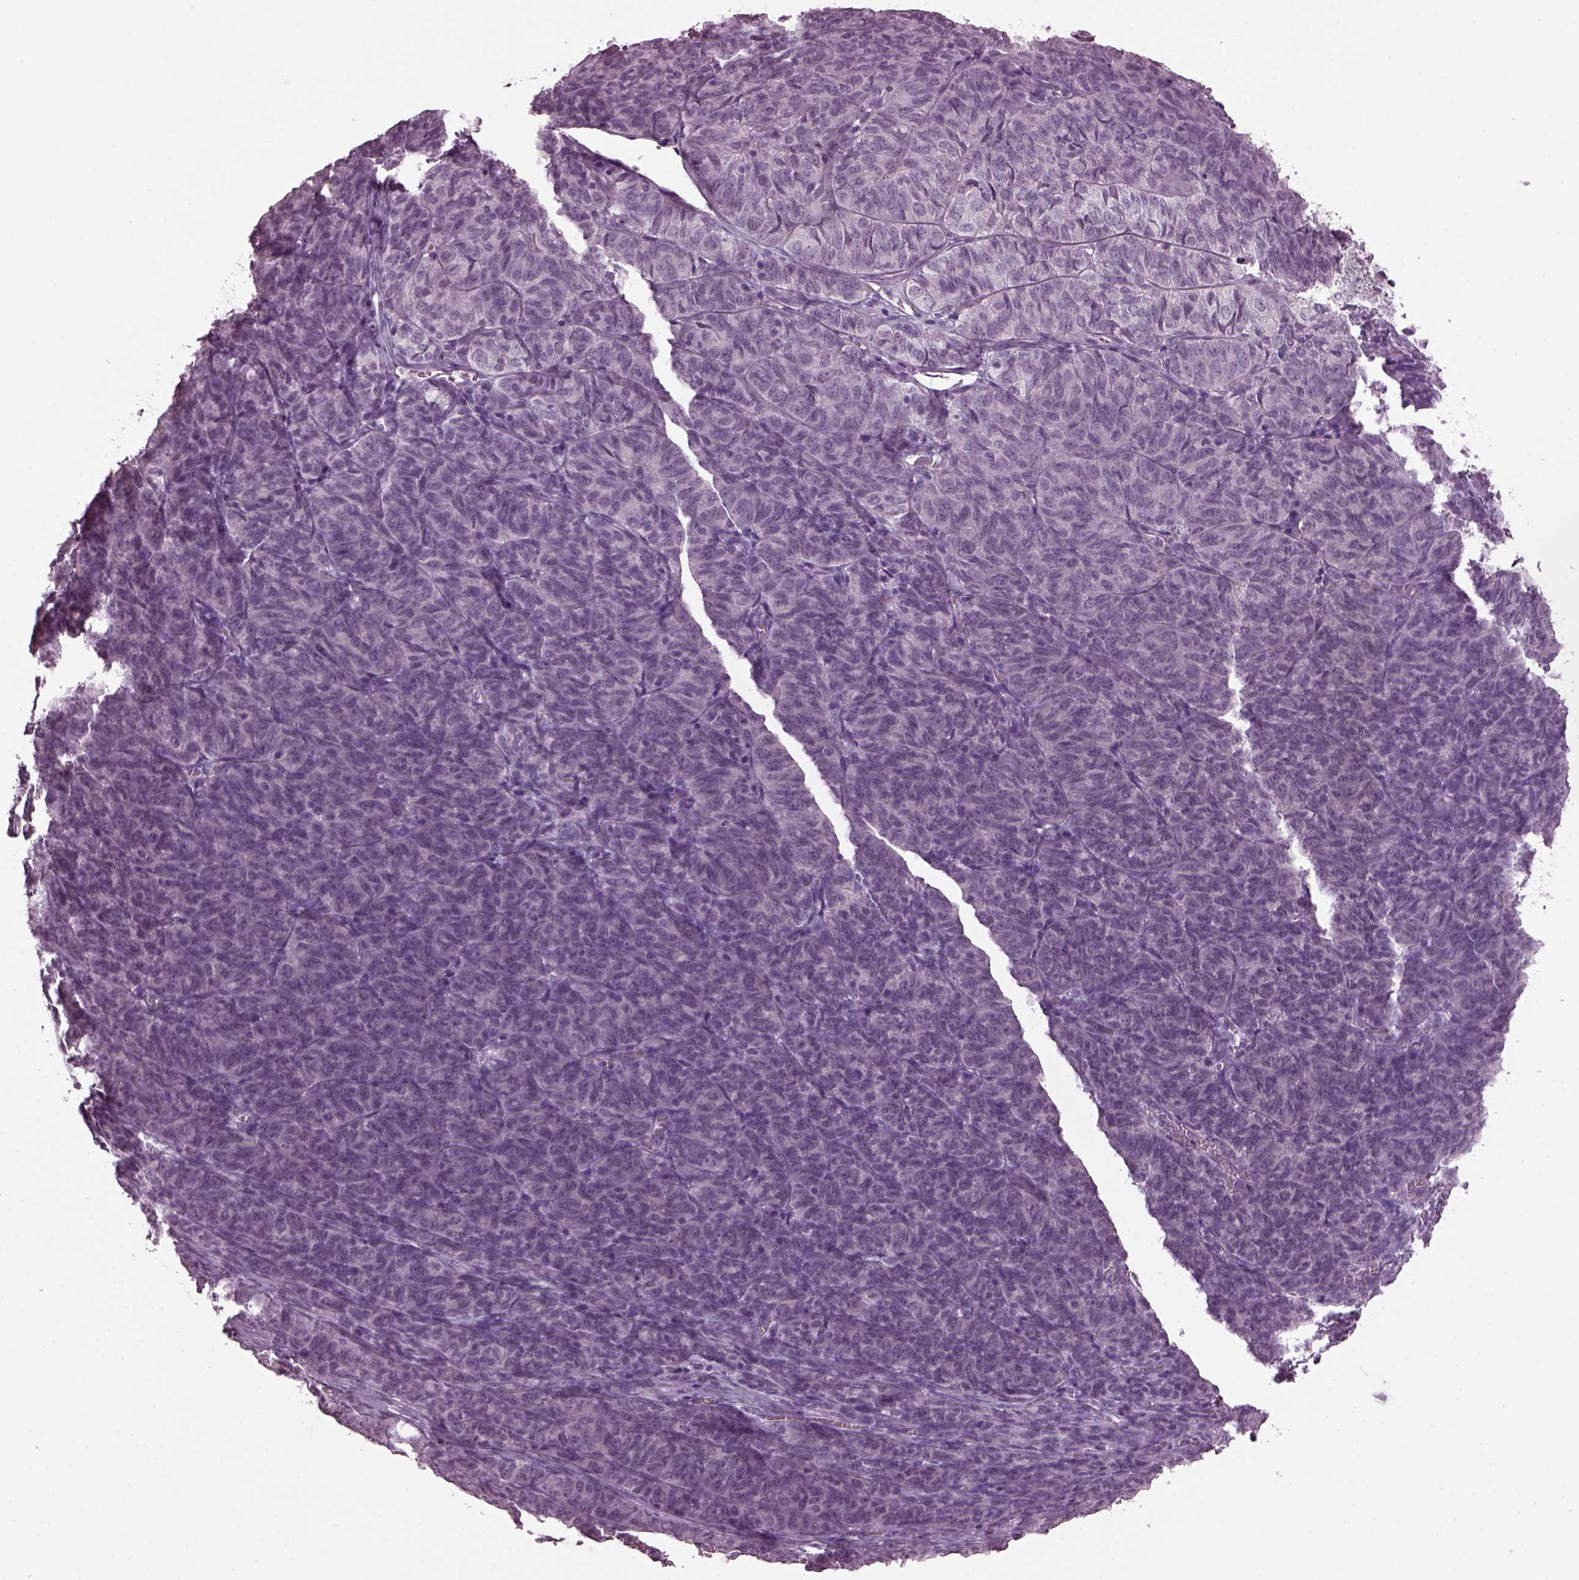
{"staining": {"intensity": "negative", "quantity": "none", "location": "none"}, "tissue": "ovarian cancer", "cell_type": "Tumor cells", "image_type": "cancer", "snomed": [{"axis": "morphology", "description": "Carcinoma, endometroid"}, {"axis": "topography", "description": "Ovary"}], "caption": "This is an immunohistochemistry (IHC) histopathology image of ovarian cancer. There is no positivity in tumor cells.", "gene": "CLCN4", "patient": {"sex": "female", "age": 80}}